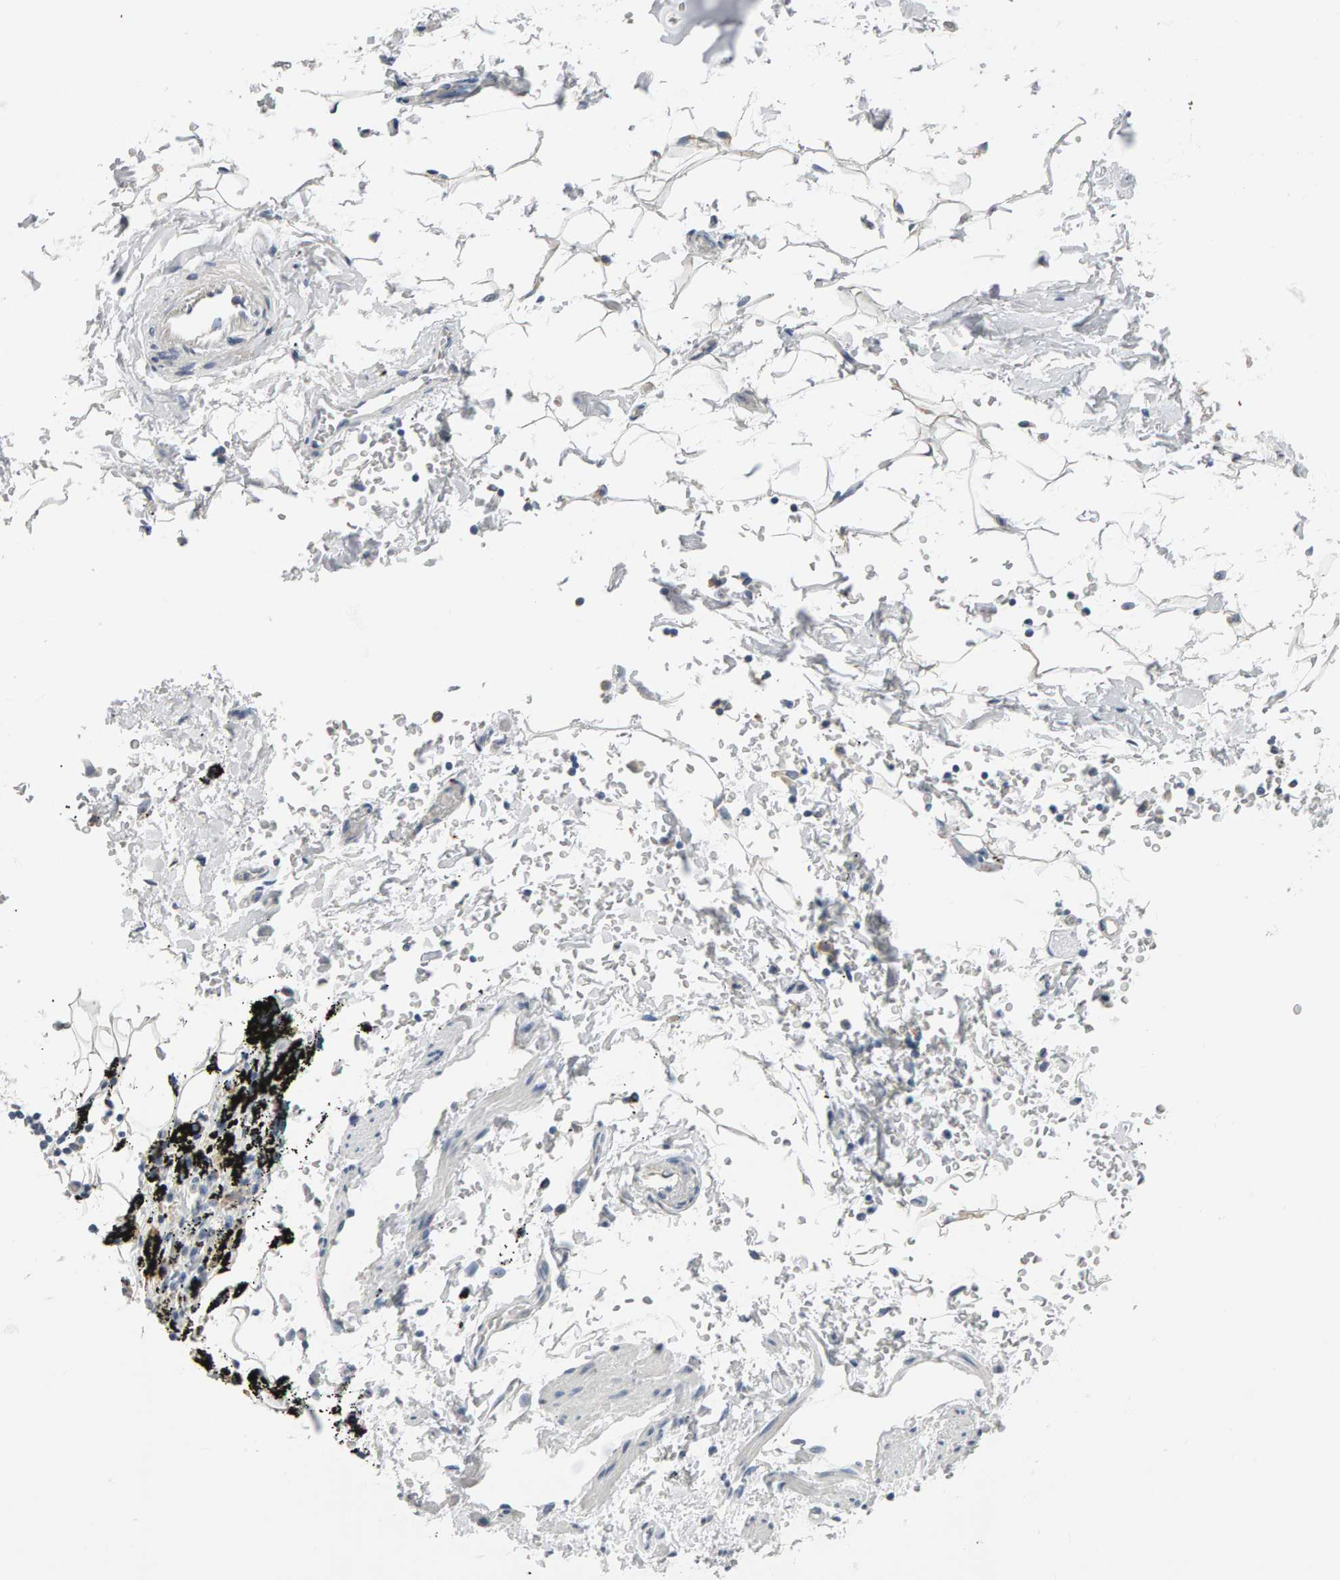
{"staining": {"intensity": "negative", "quantity": "none", "location": "none"}, "tissue": "adipose tissue", "cell_type": "Adipocytes", "image_type": "normal", "snomed": [{"axis": "morphology", "description": "Normal tissue, NOS"}, {"axis": "topography", "description": "Cartilage tissue"}, {"axis": "topography", "description": "Lung"}], "caption": "DAB immunohistochemical staining of normal adipose tissue demonstrates no significant expression in adipocytes.", "gene": "ADHFE1", "patient": {"sex": "female", "age": 77}}